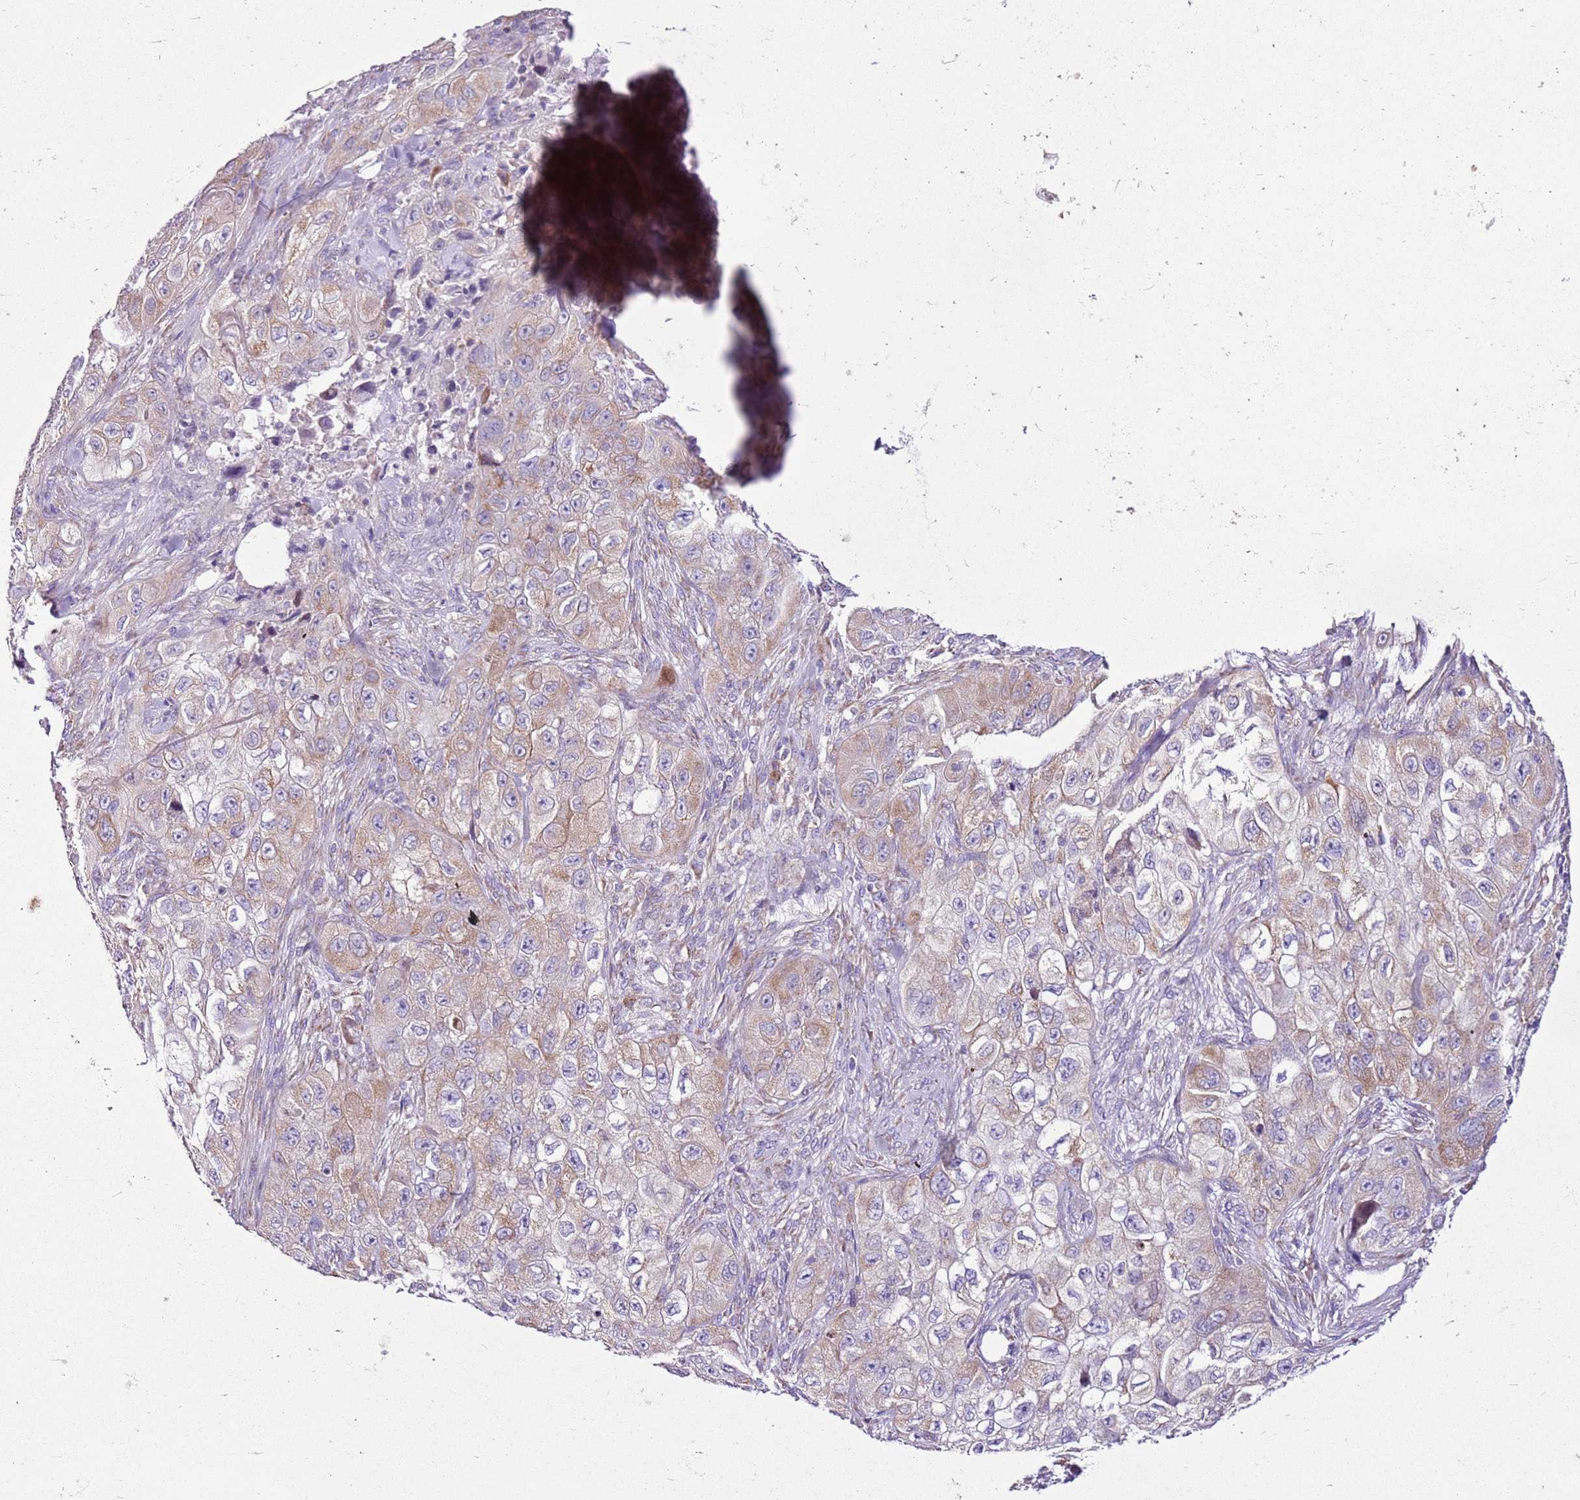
{"staining": {"intensity": "weak", "quantity": ">75%", "location": "cytoplasmic/membranous"}, "tissue": "skin cancer", "cell_type": "Tumor cells", "image_type": "cancer", "snomed": [{"axis": "morphology", "description": "Squamous cell carcinoma, NOS"}, {"axis": "topography", "description": "Skin"}, {"axis": "topography", "description": "Subcutis"}], "caption": "Protein staining reveals weak cytoplasmic/membranous positivity in approximately >75% of tumor cells in squamous cell carcinoma (skin). The staining is performed using DAB (3,3'-diaminobenzidine) brown chromogen to label protein expression. The nuclei are counter-stained blue using hematoxylin.", "gene": "MRPL36", "patient": {"sex": "male", "age": 73}}